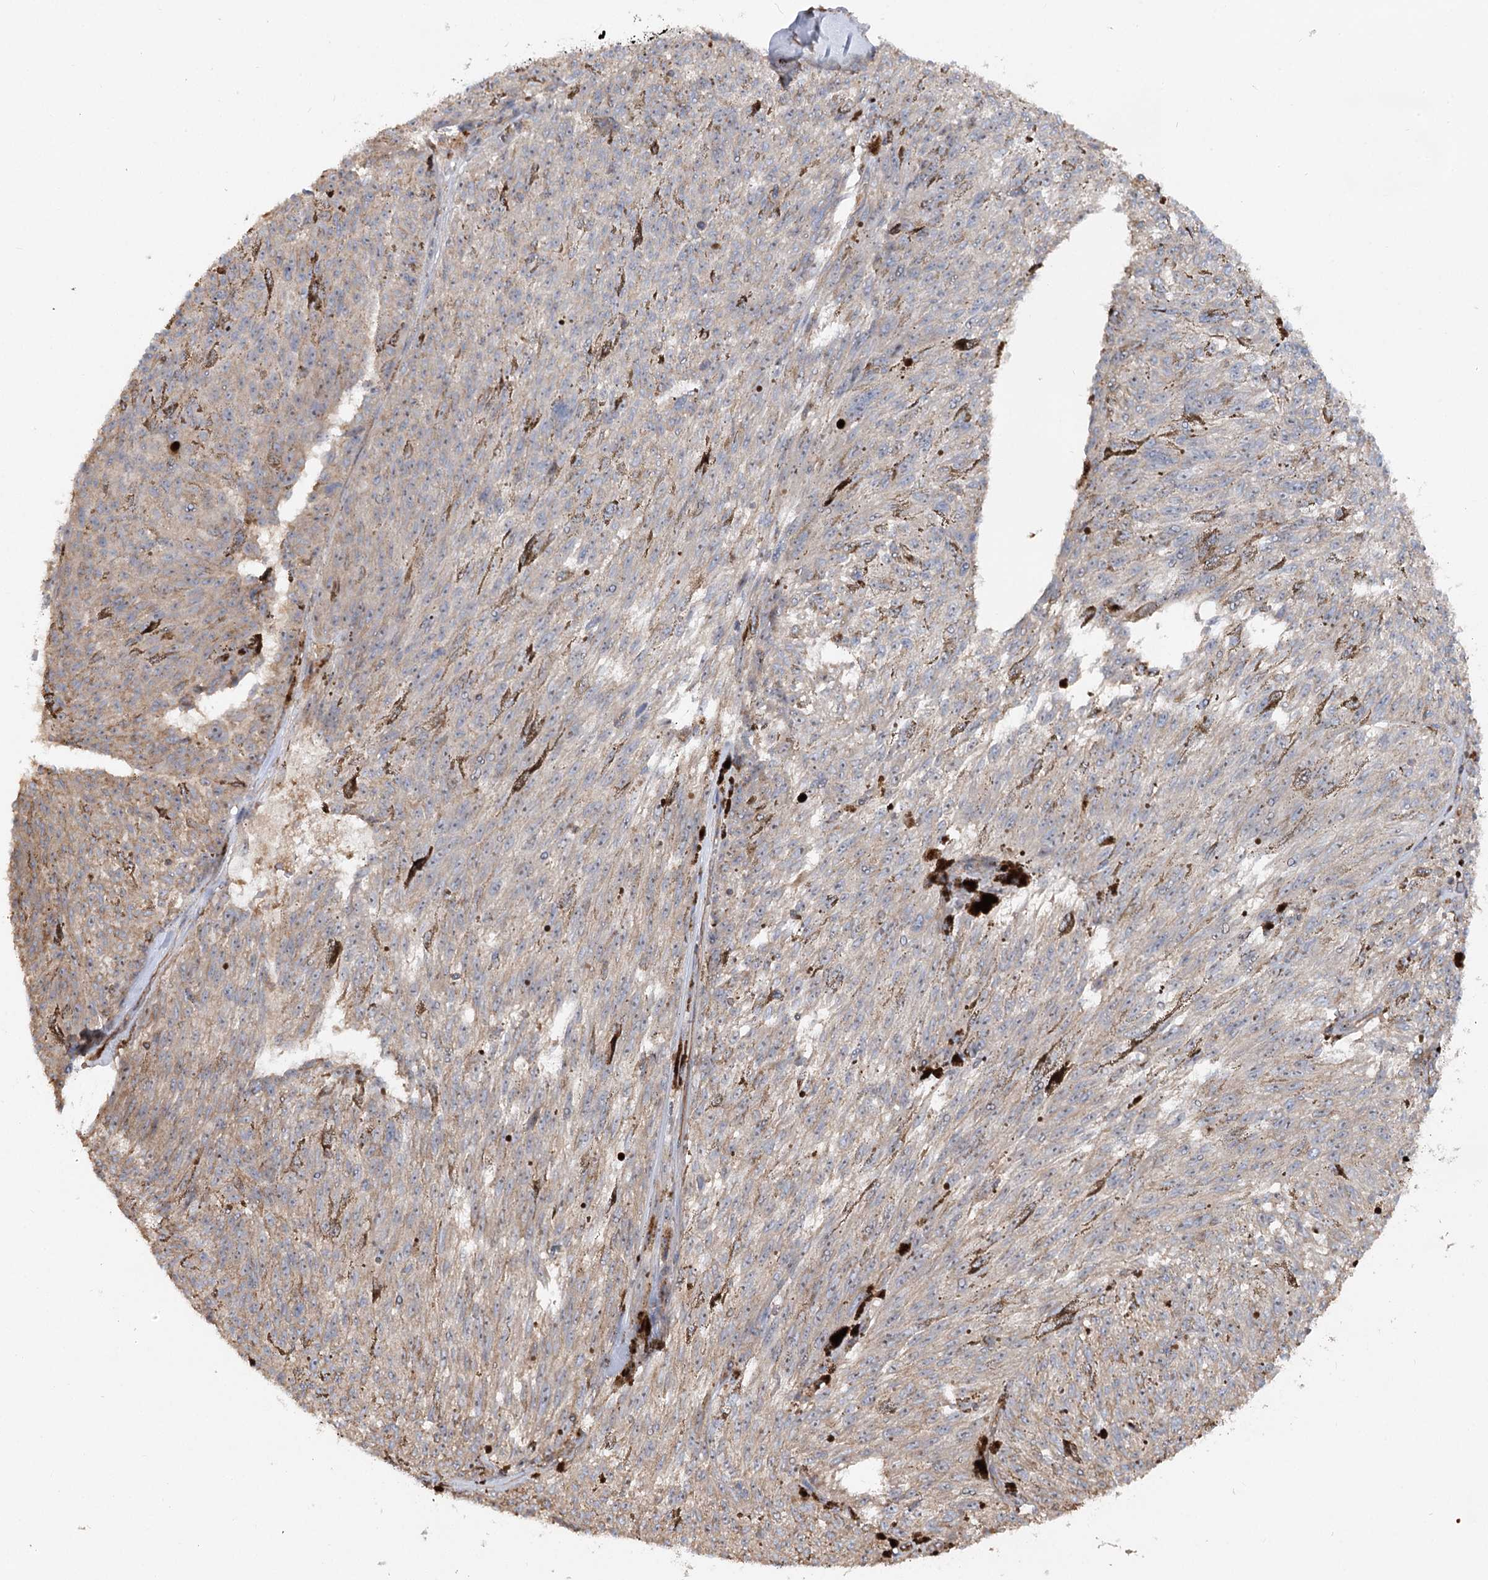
{"staining": {"intensity": "negative", "quantity": "none", "location": "none"}, "tissue": "melanoma", "cell_type": "Tumor cells", "image_type": "cancer", "snomed": [{"axis": "morphology", "description": "Malignant melanoma, NOS"}, {"axis": "topography", "description": "Skin"}], "caption": "Melanoma was stained to show a protein in brown. There is no significant positivity in tumor cells. (Stains: DAB immunohistochemistry (IHC) with hematoxylin counter stain, Microscopy: brightfield microscopy at high magnification).", "gene": "WDR36", "patient": {"sex": "female", "age": 72}}